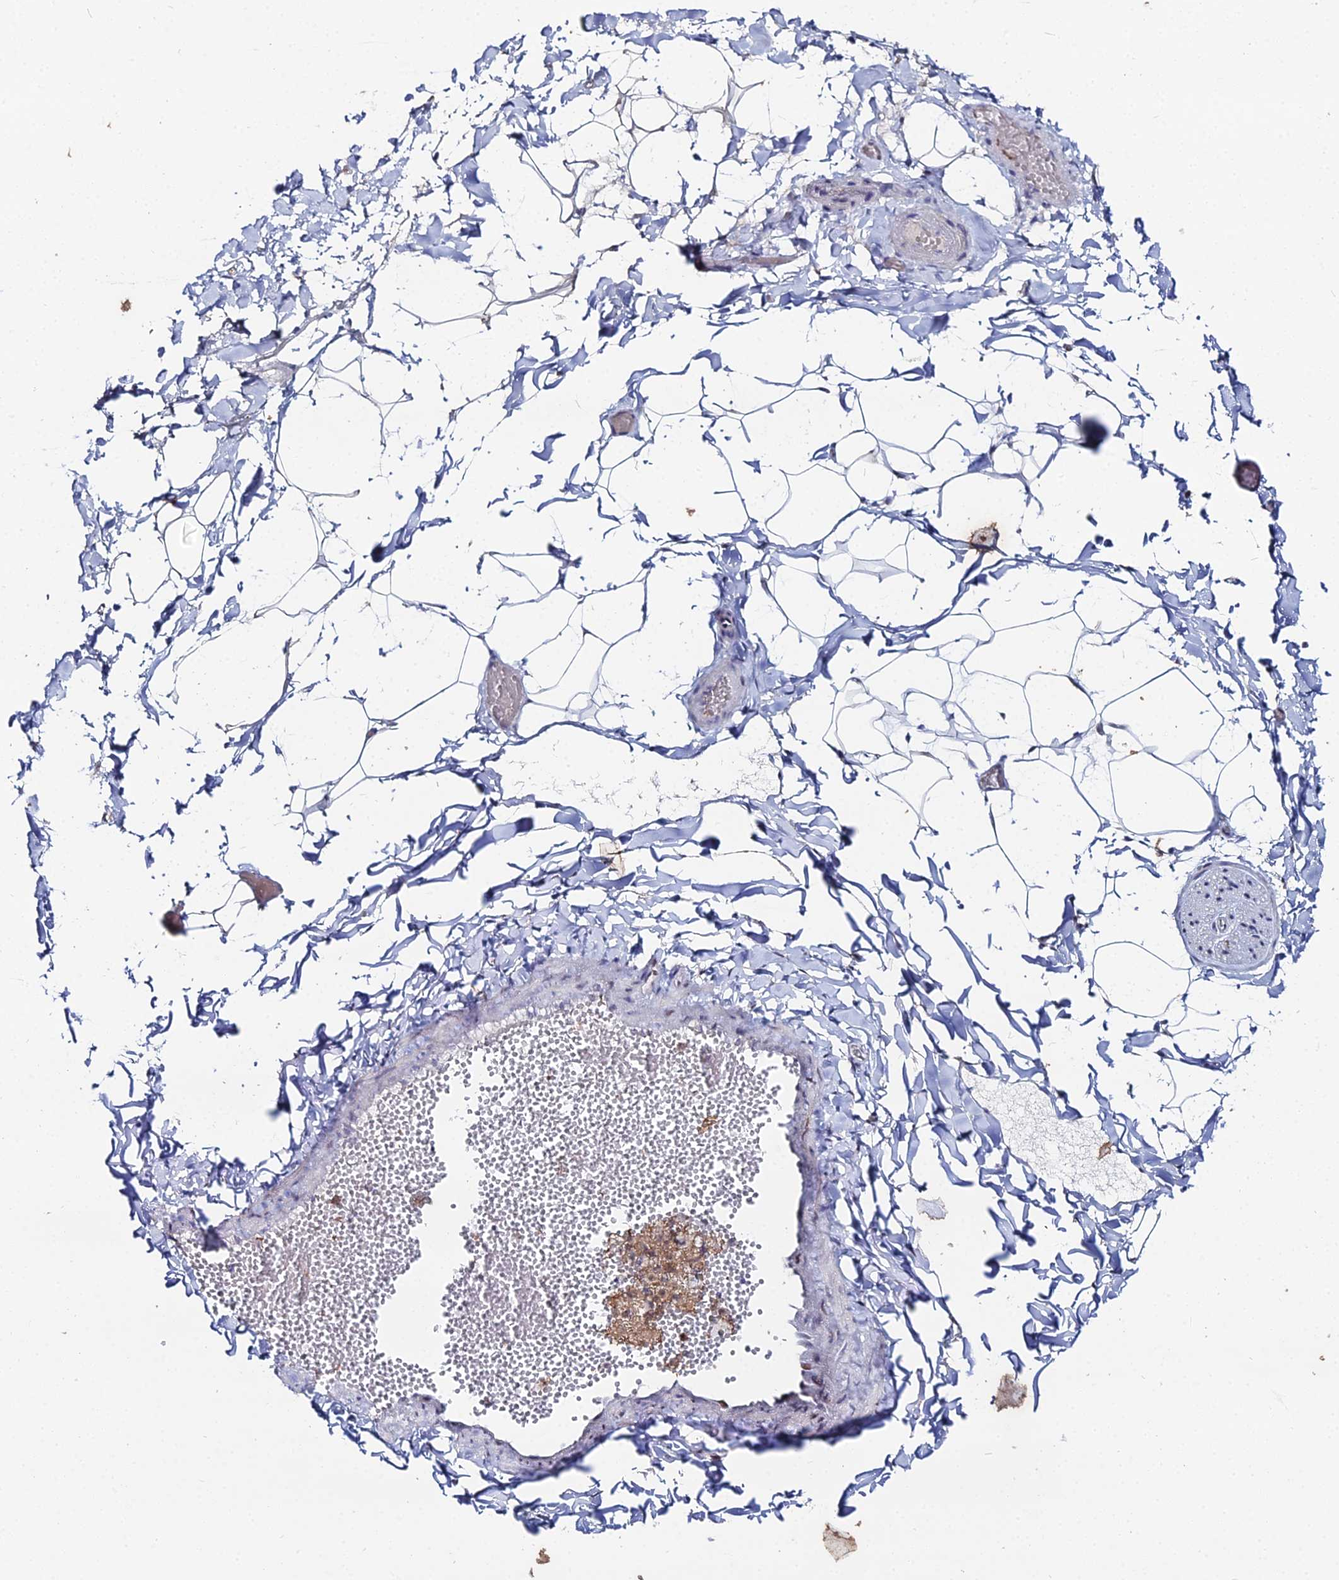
{"staining": {"intensity": "strong", "quantity": ">75%", "location": "nuclear"}, "tissue": "adipose tissue", "cell_type": "Adipocytes", "image_type": "normal", "snomed": [{"axis": "morphology", "description": "Normal tissue, NOS"}, {"axis": "topography", "description": "Gallbladder"}, {"axis": "topography", "description": "Peripheral nerve tissue"}], "caption": "Protein expression analysis of benign adipose tissue displays strong nuclear positivity in approximately >75% of adipocytes.", "gene": "GSC2", "patient": {"sex": "male", "age": 38}}